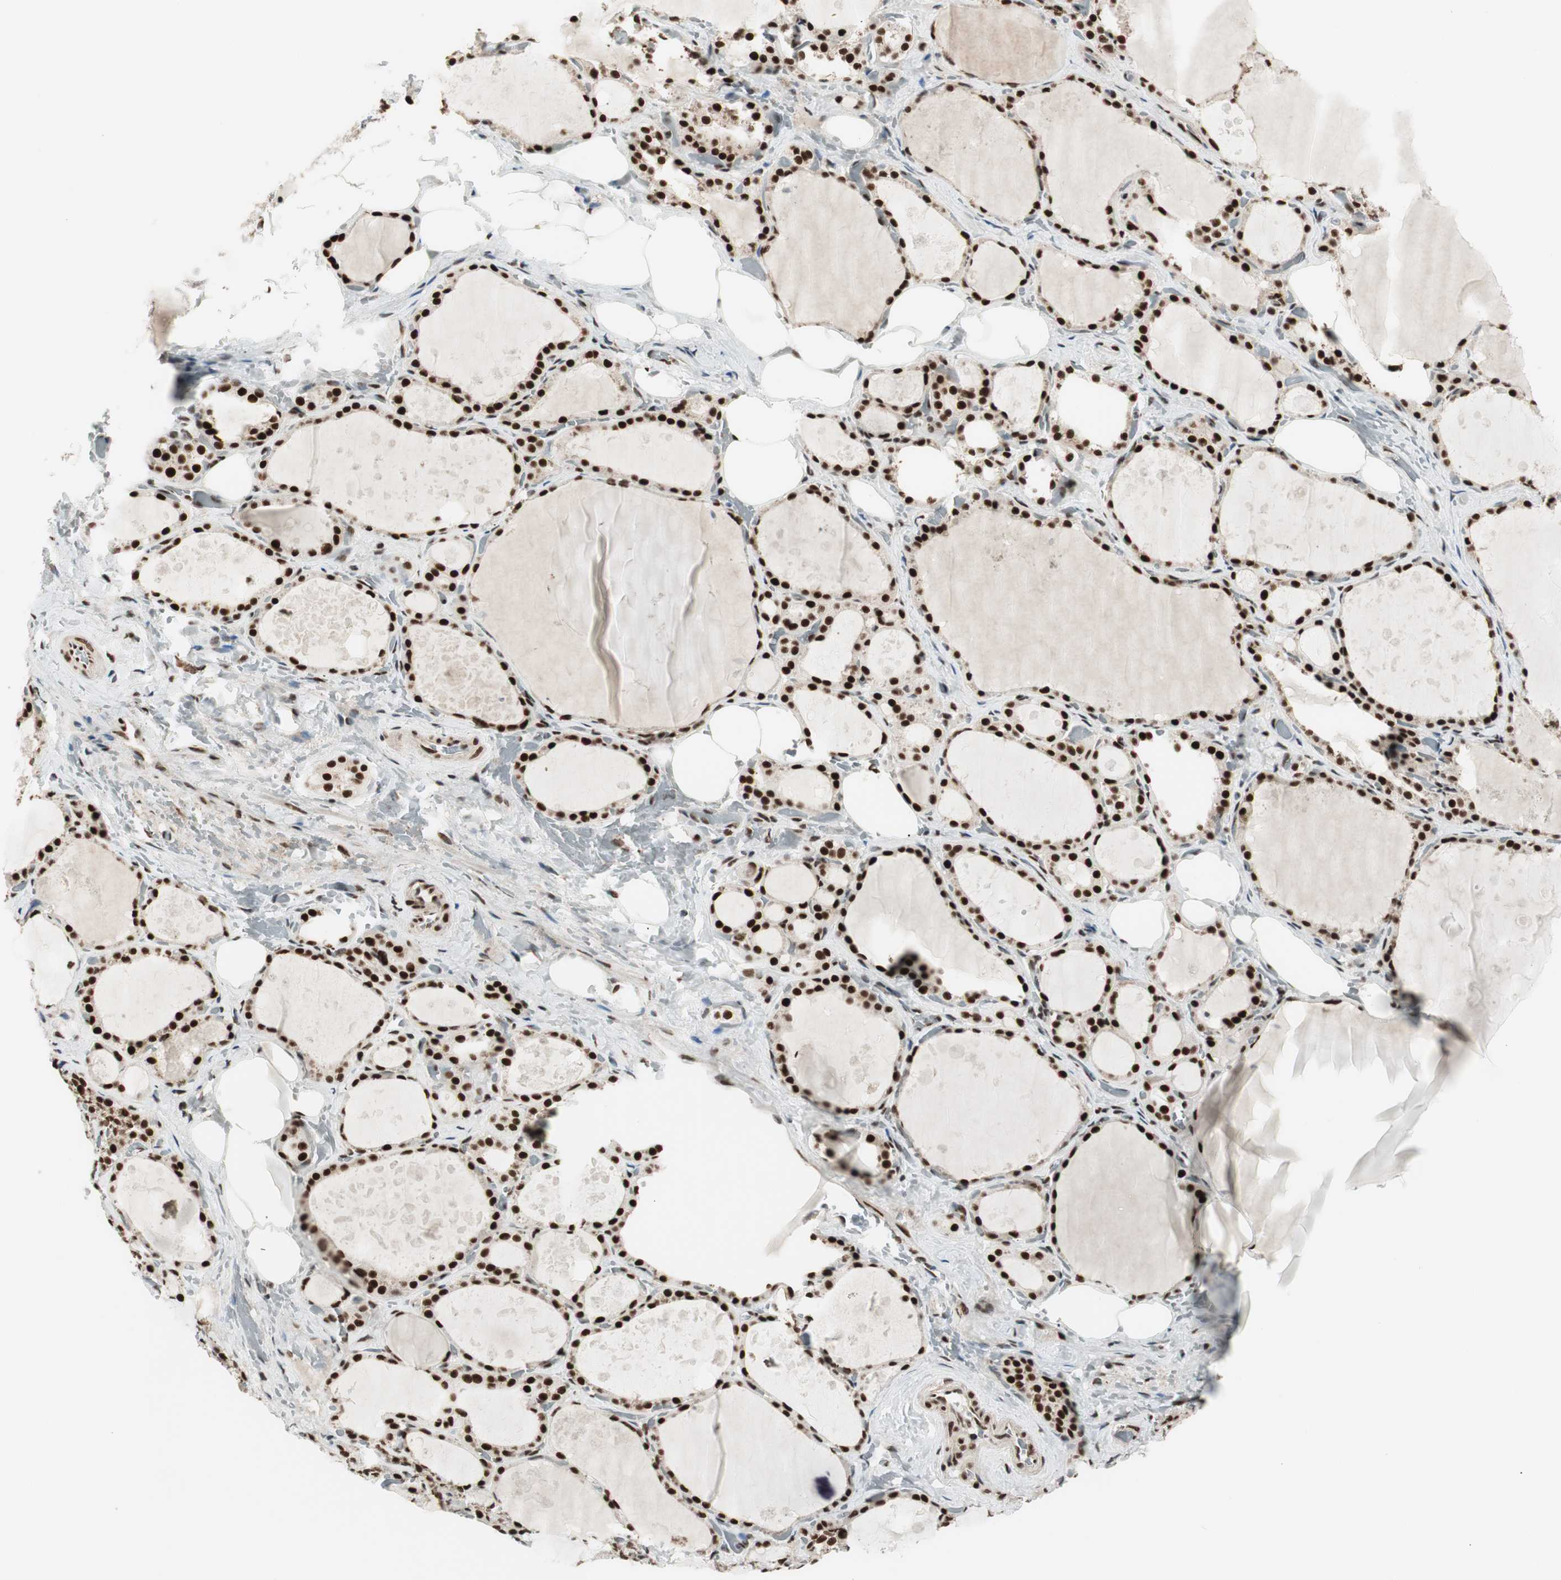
{"staining": {"intensity": "strong", "quantity": ">75%", "location": "nuclear"}, "tissue": "thyroid gland", "cell_type": "Glandular cells", "image_type": "normal", "snomed": [{"axis": "morphology", "description": "Normal tissue, NOS"}, {"axis": "topography", "description": "Thyroid gland"}], "caption": "High-power microscopy captured an IHC image of normal thyroid gland, revealing strong nuclear staining in approximately >75% of glandular cells. (DAB IHC with brightfield microscopy, high magnification).", "gene": "HEXIM1", "patient": {"sex": "male", "age": 61}}